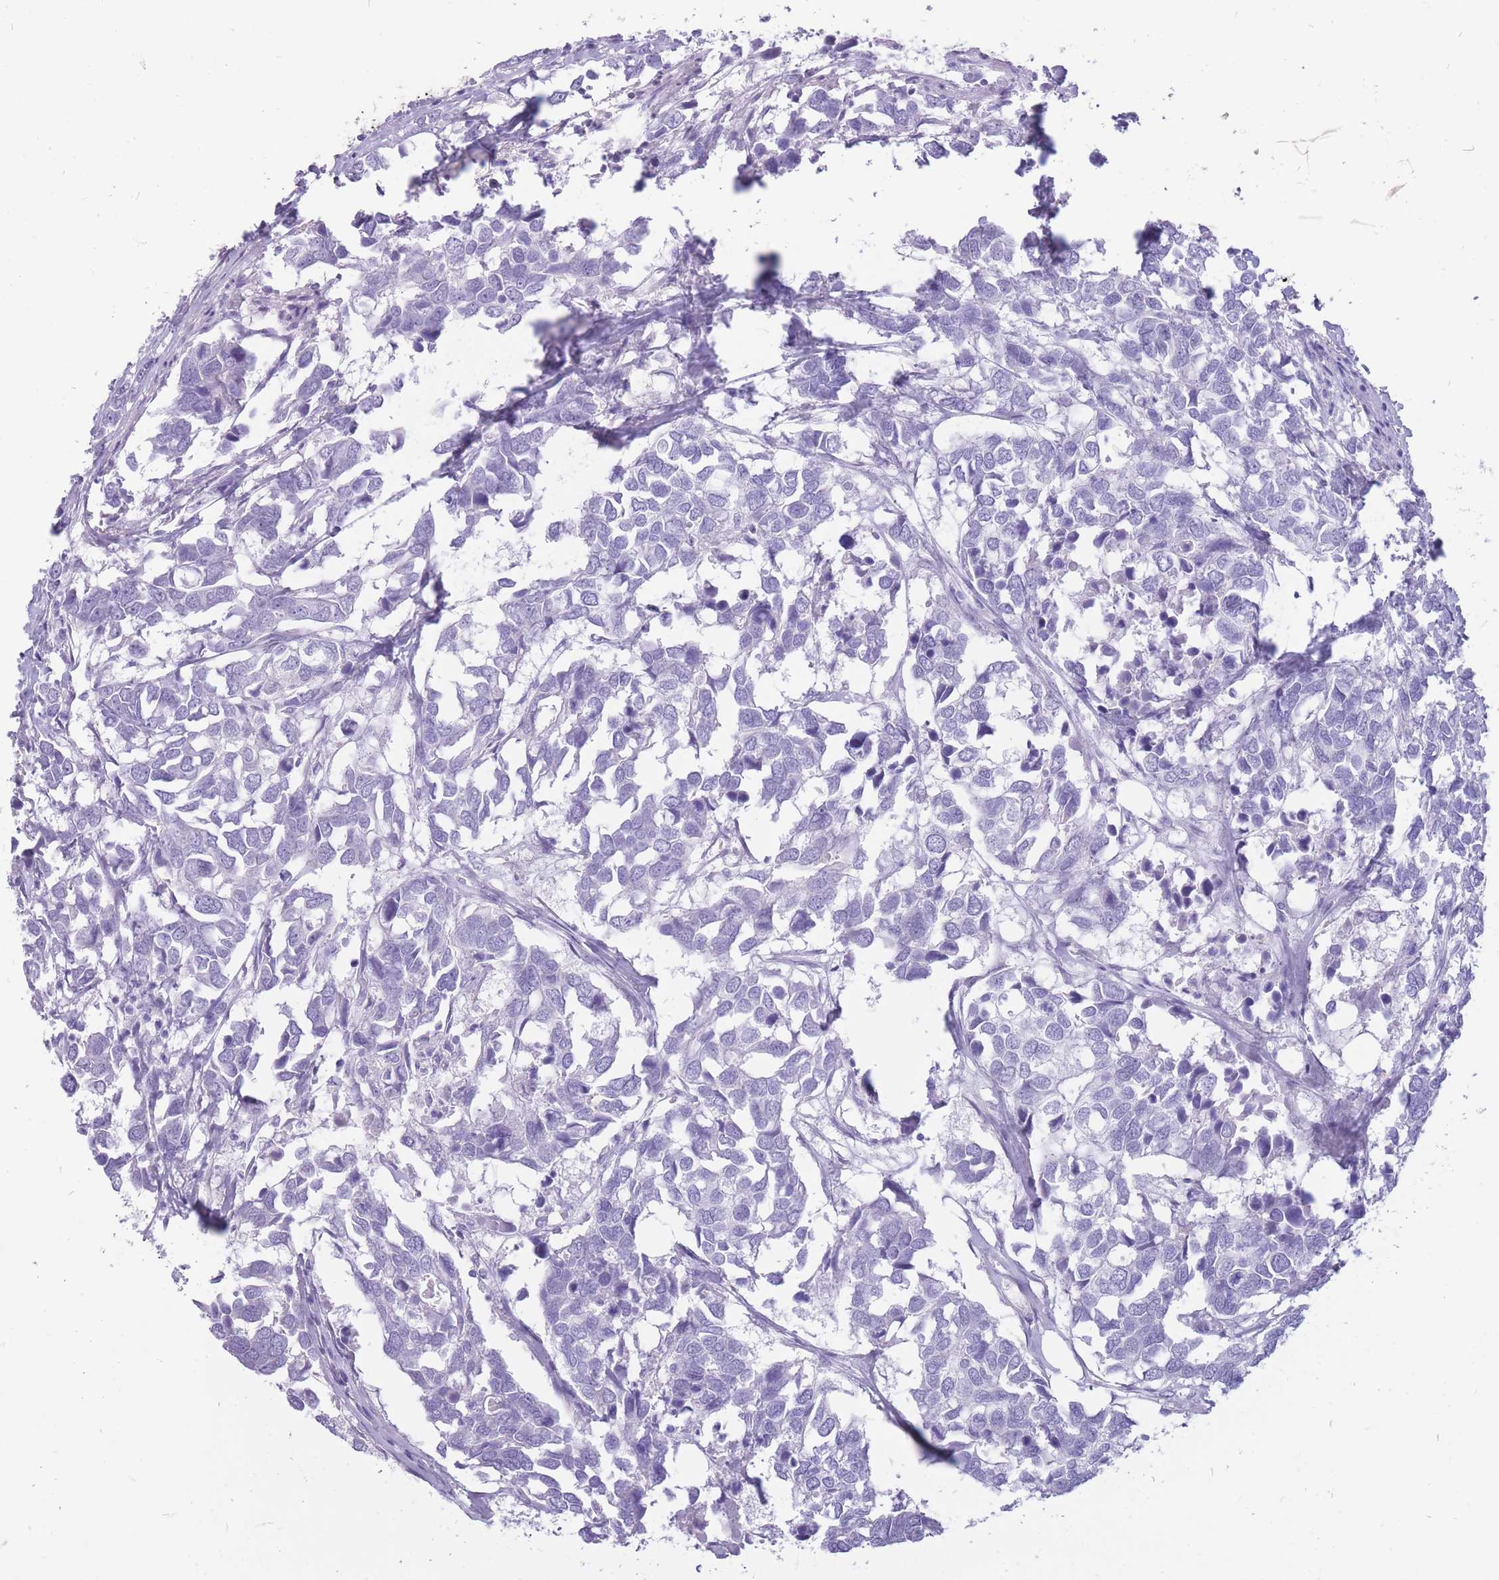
{"staining": {"intensity": "negative", "quantity": "none", "location": "none"}, "tissue": "breast cancer", "cell_type": "Tumor cells", "image_type": "cancer", "snomed": [{"axis": "morphology", "description": "Duct carcinoma"}, {"axis": "topography", "description": "Breast"}], "caption": "Immunohistochemistry (IHC) photomicrograph of neoplastic tissue: human breast cancer stained with DAB shows no significant protein staining in tumor cells.", "gene": "CYP21A2", "patient": {"sex": "female", "age": 83}}